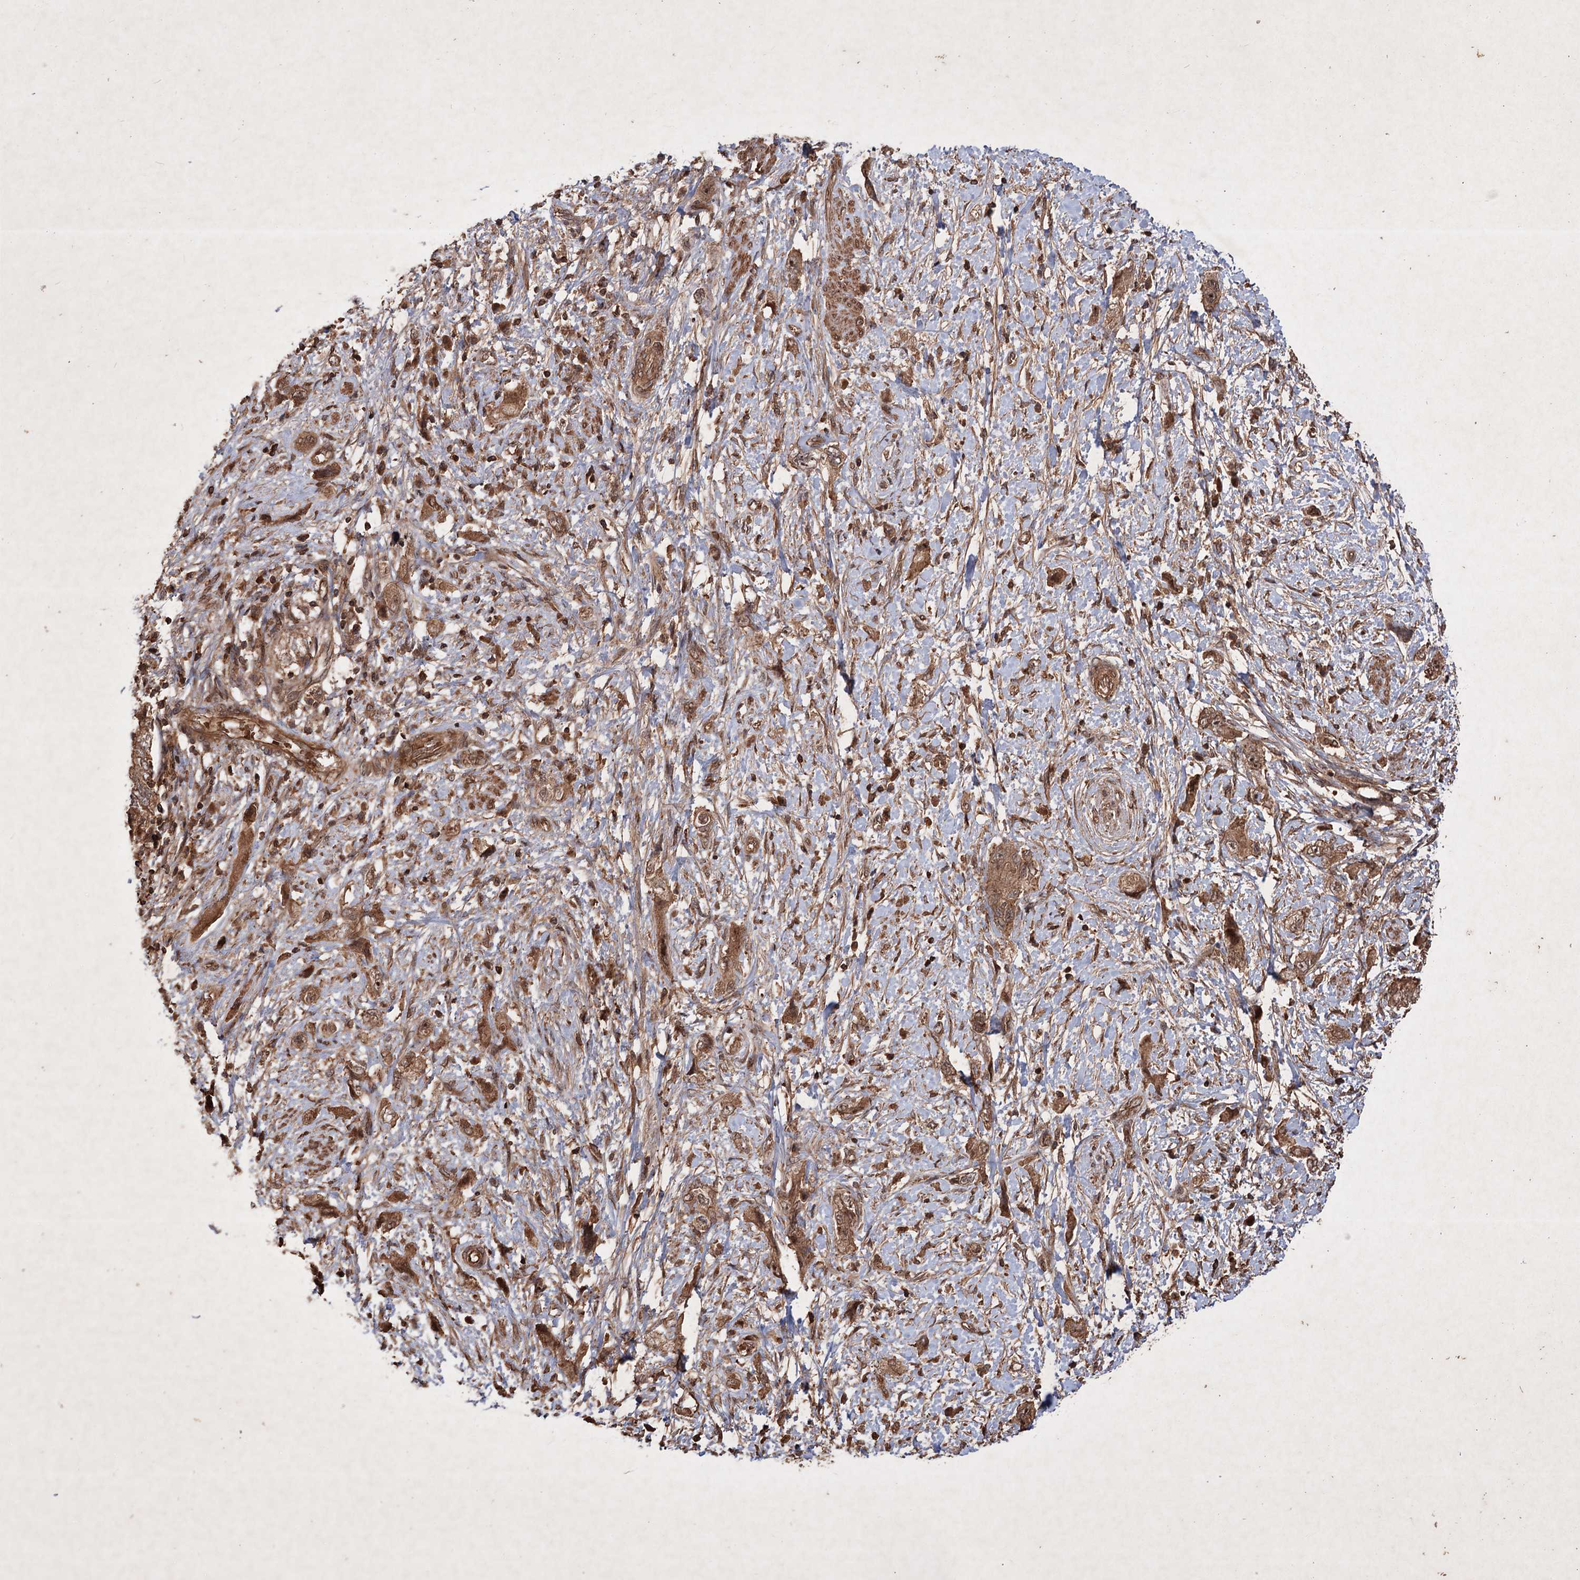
{"staining": {"intensity": "moderate", "quantity": ">75%", "location": "cytoplasmic/membranous,nuclear"}, "tissue": "pancreatic cancer", "cell_type": "Tumor cells", "image_type": "cancer", "snomed": [{"axis": "morphology", "description": "Adenocarcinoma, NOS"}, {"axis": "topography", "description": "Pancreas"}], "caption": "Tumor cells demonstrate medium levels of moderate cytoplasmic/membranous and nuclear positivity in approximately >75% of cells in human pancreatic adenocarcinoma.", "gene": "ADK", "patient": {"sex": "female", "age": 73}}